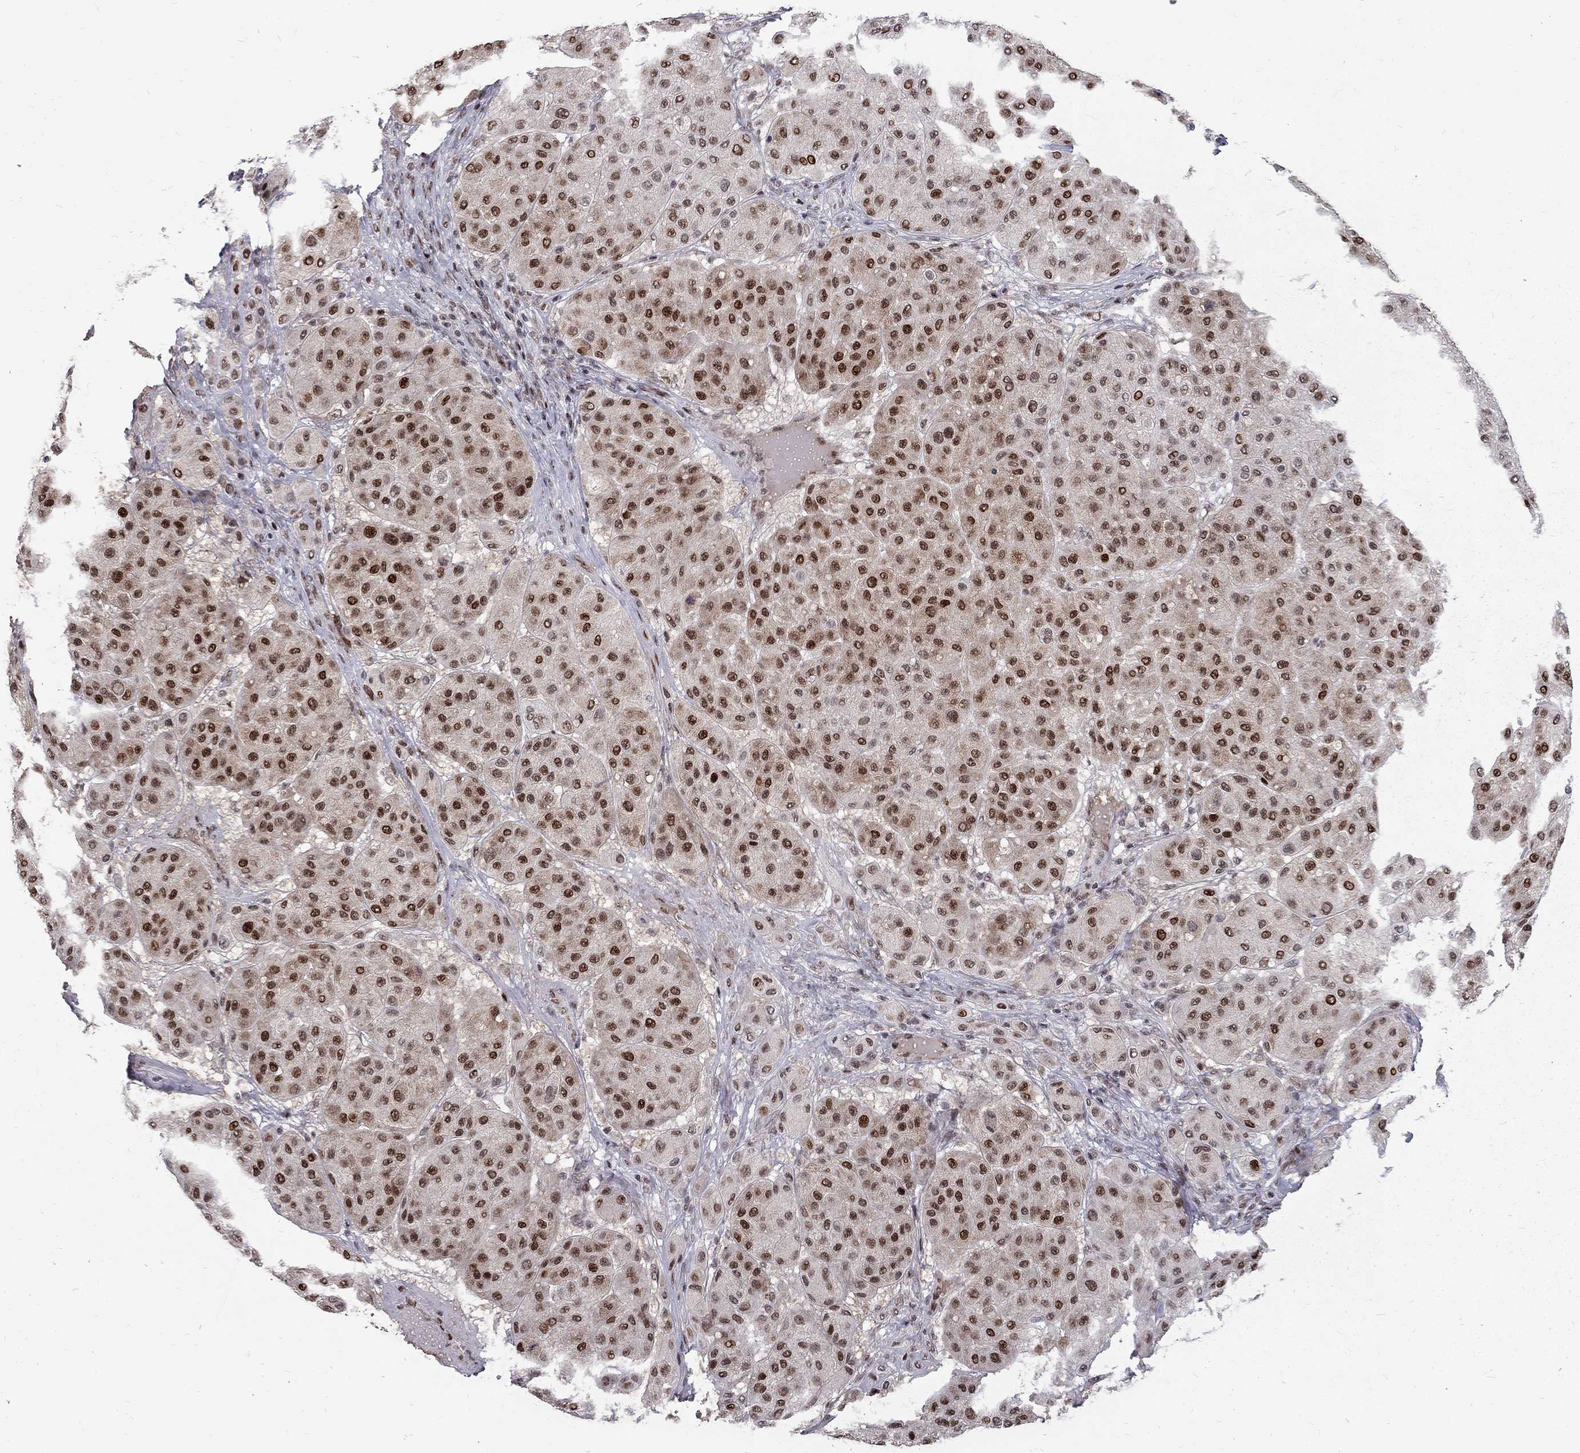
{"staining": {"intensity": "strong", "quantity": ">75%", "location": "nuclear"}, "tissue": "melanoma", "cell_type": "Tumor cells", "image_type": "cancer", "snomed": [{"axis": "morphology", "description": "Malignant melanoma, Metastatic site"}, {"axis": "topography", "description": "Smooth muscle"}], "caption": "Melanoma stained with a brown dye shows strong nuclear positive positivity in approximately >75% of tumor cells.", "gene": "TCEAL1", "patient": {"sex": "male", "age": 41}}